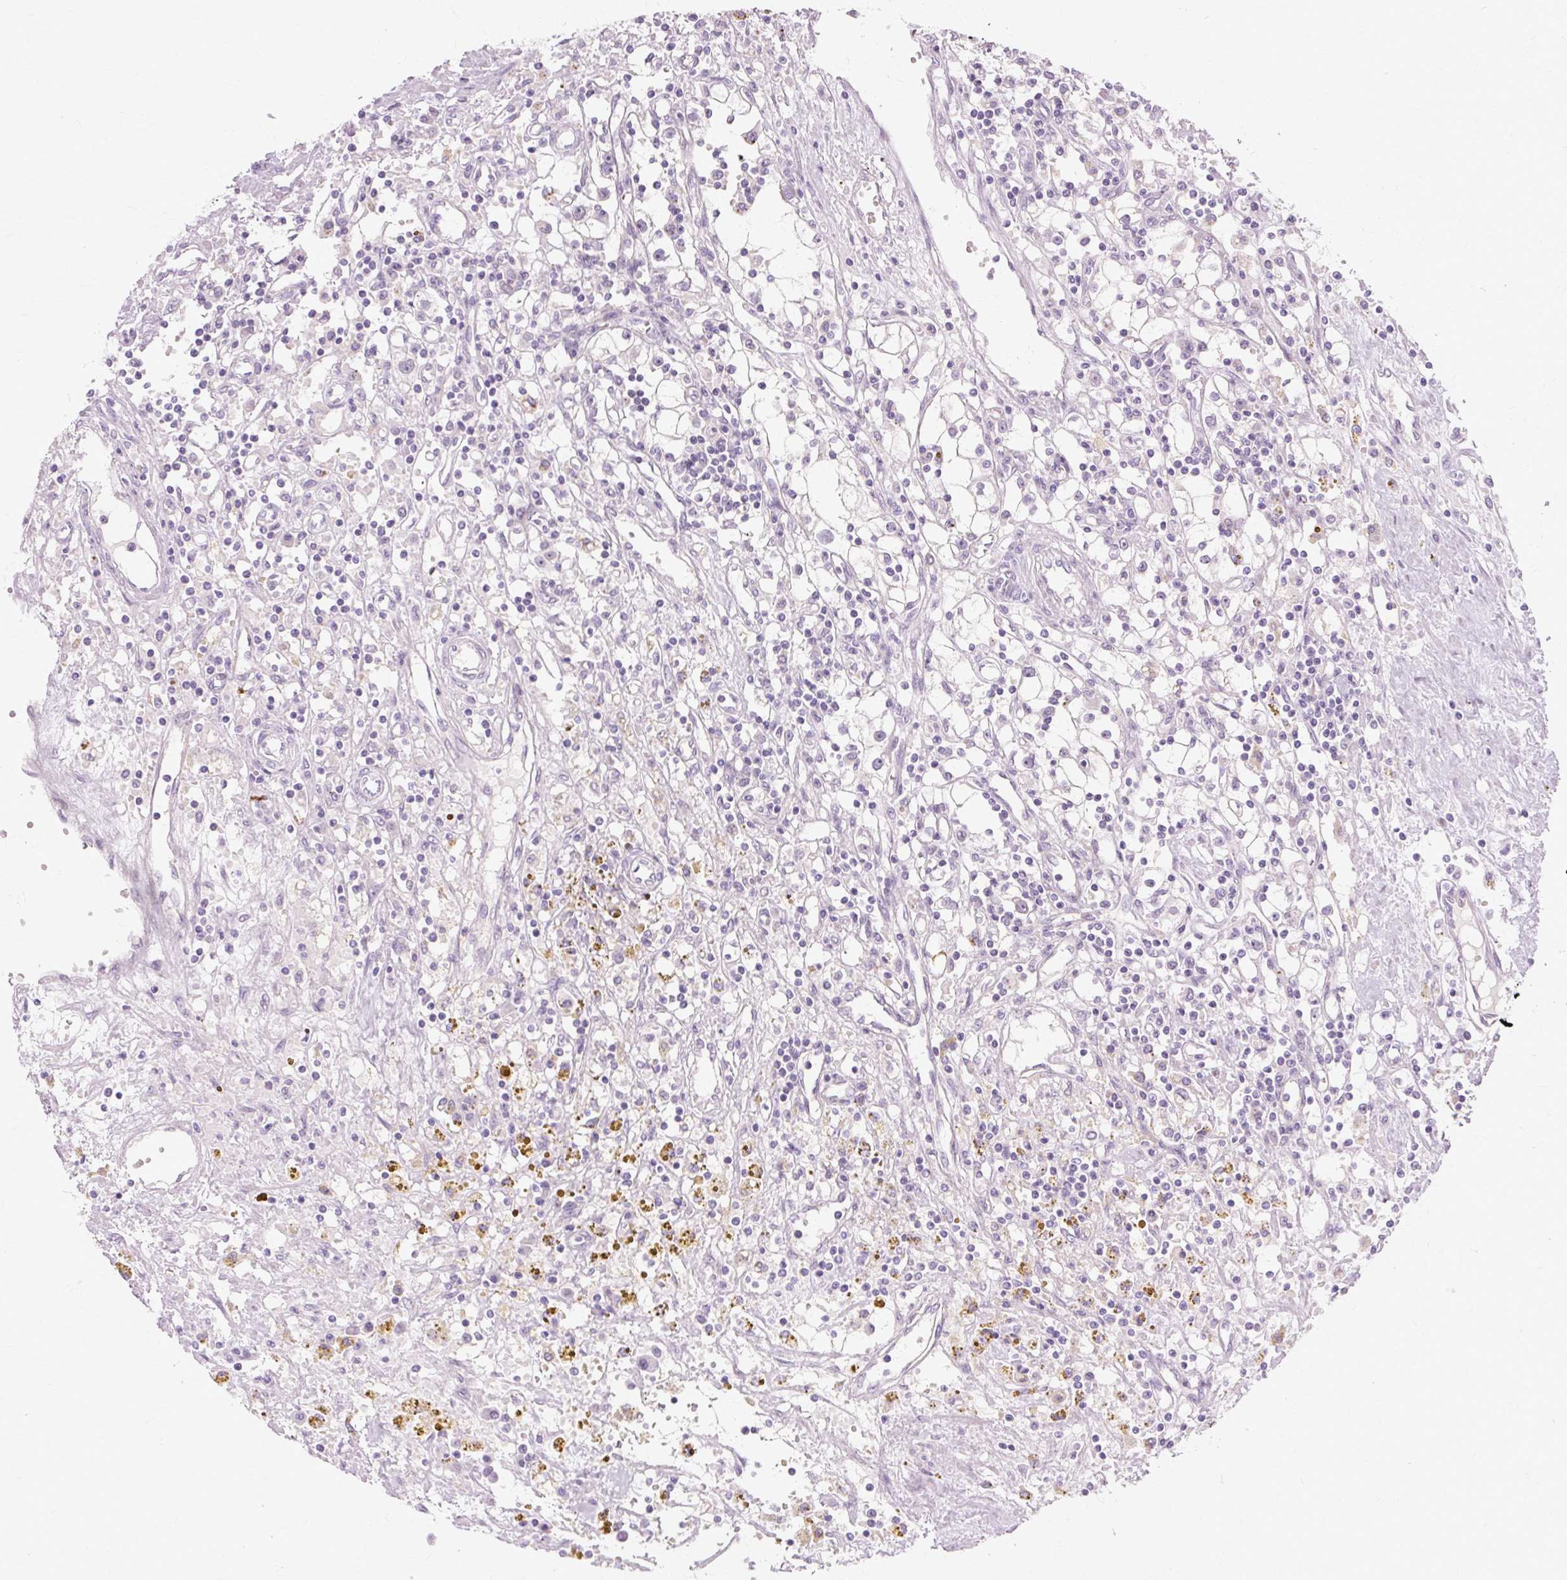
{"staining": {"intensity": "negative", "quantity": "none", "location": "none"}, "tissue": "renal cancer", "cell_type": "Tumor cells", "image_type": "cancer", "snomed": [{"axis": "morphology", "description": "Adenocarcinoma, NOS"}, {"axis": "topography", "description": "Kidney"}], "caption": "This is an immunohistochemistry (IHC) photomicrograph of human adenocarcinoma (renal). There is no positivity in tumor cells.", "gene": "ZNF35", "patient": {"sex": "male", "age": 56}}